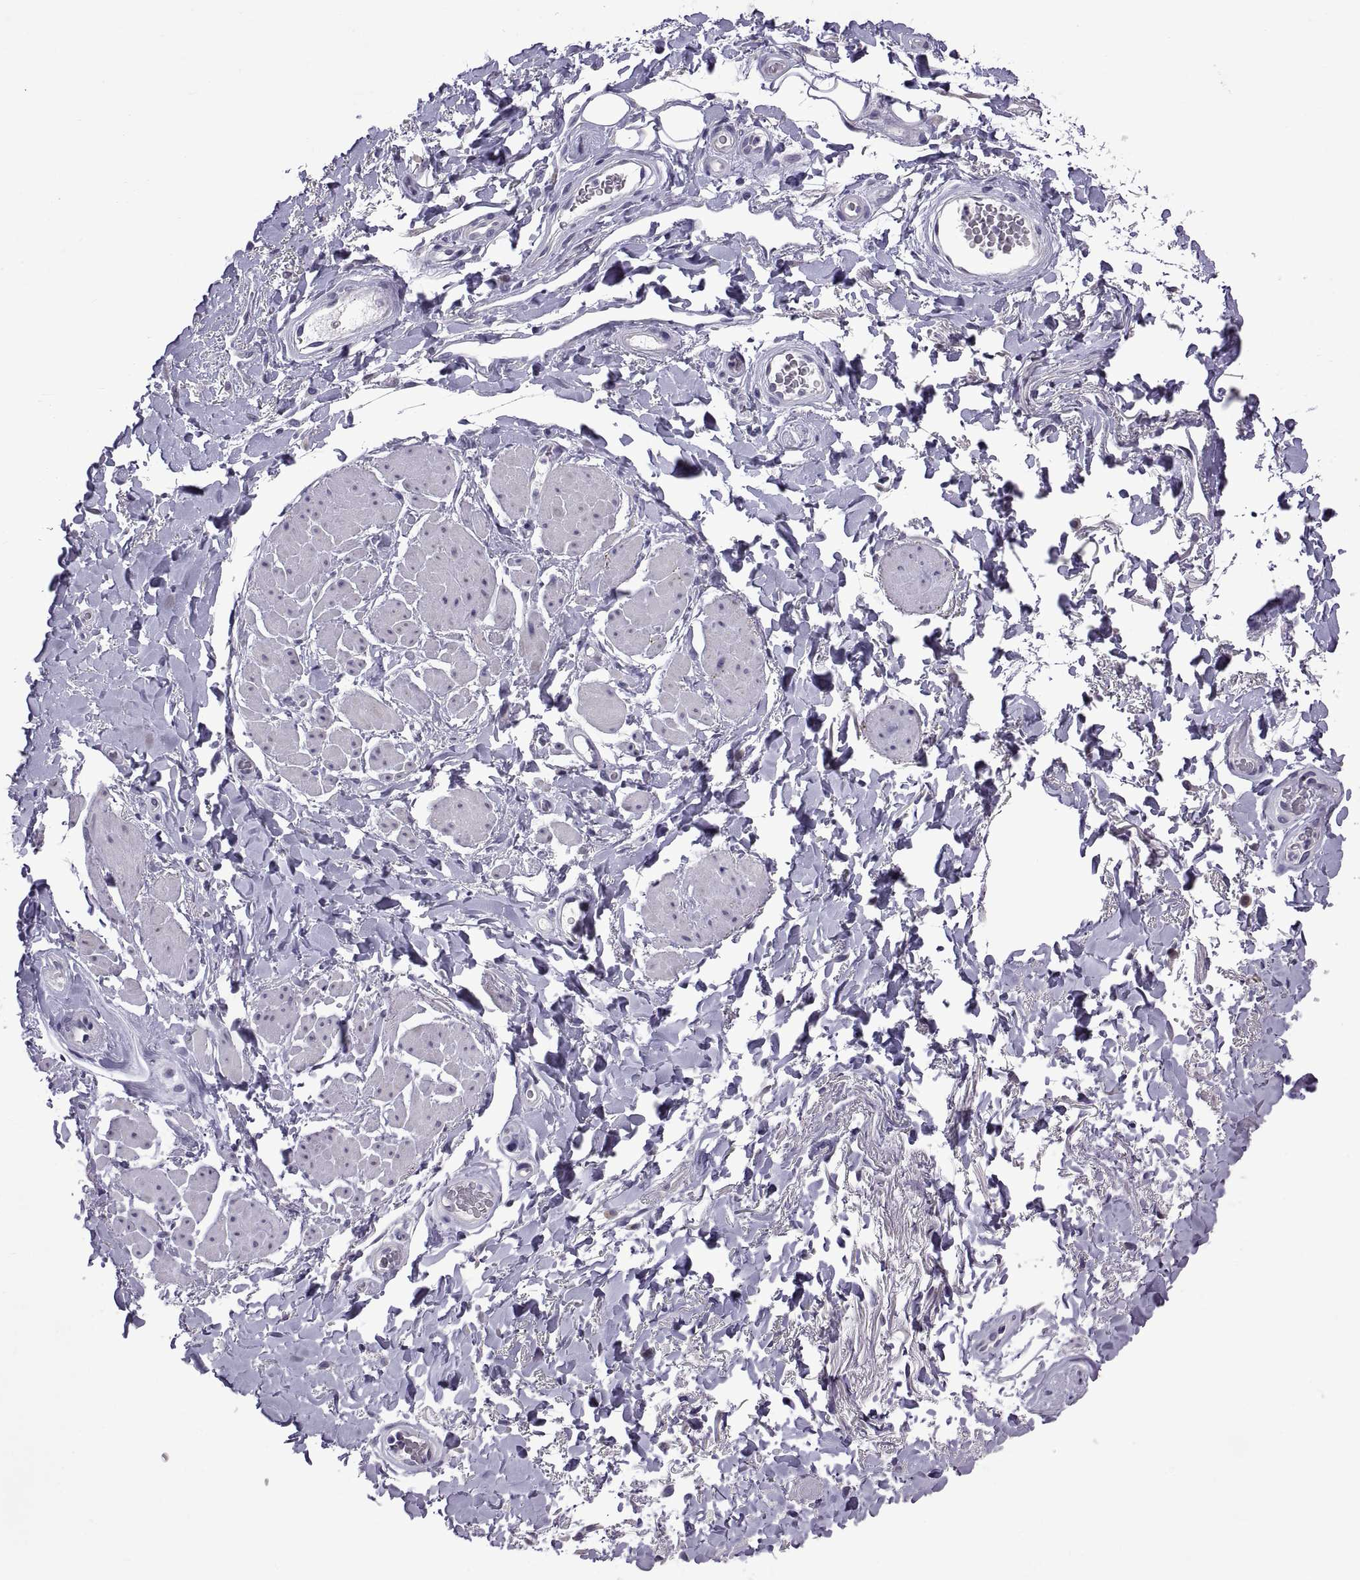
{"staining": {"intensity": "negative", "quantity": "none", "location": "none"}, "tissue": "adipose tissue", "cell_type": "Adipocytes", "image_type": "normal", "snomed": [{"axis": "morphology", "description": "Normal tissue, NOS"}, {"axis": "topography", "description": "Anal"}, {"axis": "topography", "description": "Peripheral nerve tissue"}], "caption": "Image shows no significant protein staining in adipocytes of normal adipose tissue.", "gene": "MAGEB18", "patient": {"sex": "male", "age": 53}}